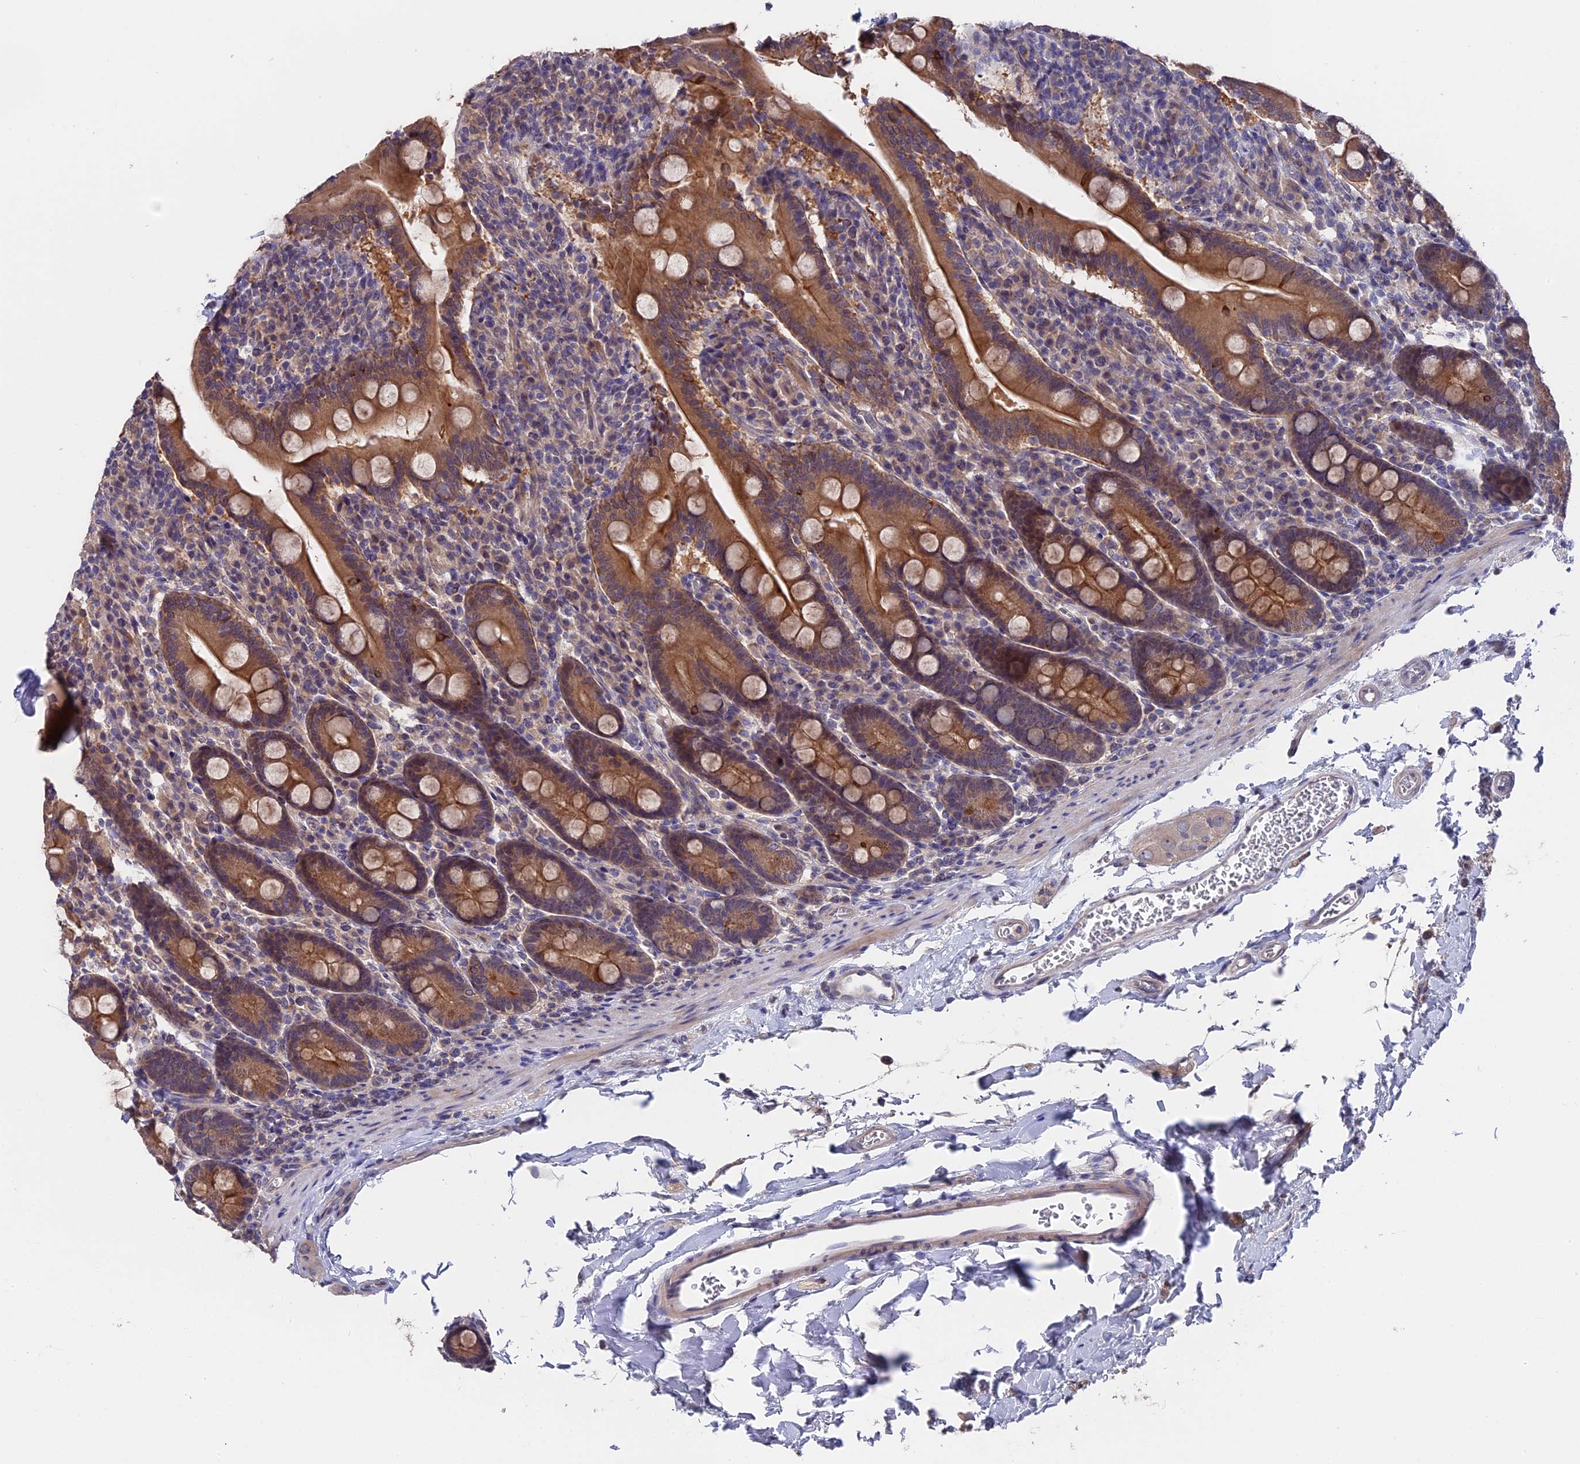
{"staining": {"intensity": "moderate", "quantity": ">75%", "location": "cytoplasmic/membranous"}, "tissue": "duodenum", "cell_type": "Glandular cells", "image_type": "normal", "snomed": [{"axis": "morphology", "description": "Normal tissue, NOS"}, {"axis": "topography", "description": "Duodenum"}], "caption": "Immunohistochemistry (IHC) photomicrograph of normal duodenum: human duodenum stained using immunohistochemistry demonstrates medium levels of moderate protein expression localized specifically in the cytoplasmic/membranous of glandular cells, appearing as a cytoplasmic/membranous brown color.", "gene": "ZCCHC2", "patient": {"sex": "male", "age": 35}}